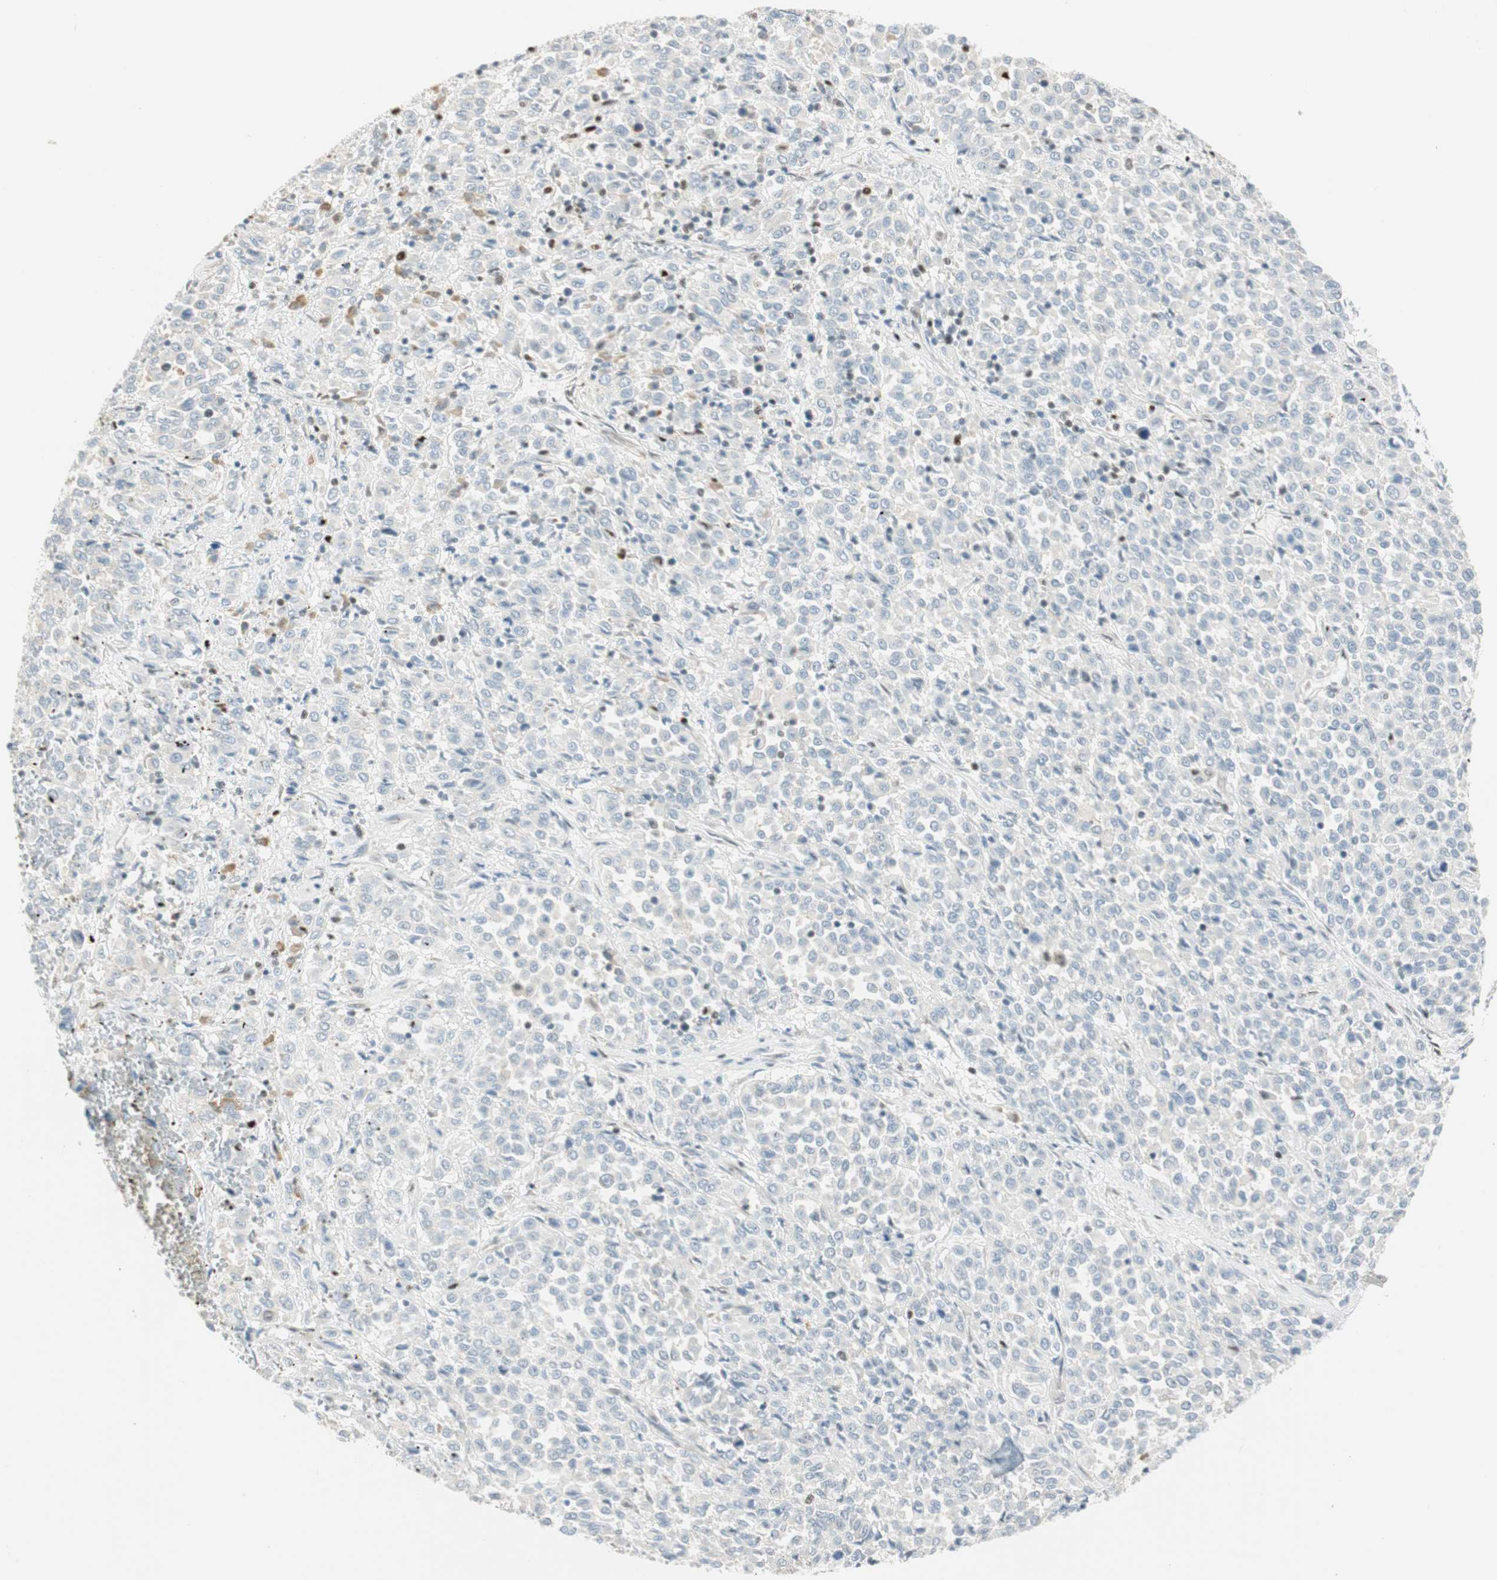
{"staining": {"intensity": "negative", "quantity": "none", "location": "none"}, "tissue": "melanoma", "cell_type": "Tumor cells", "image_type": "cancer", "snomed": [{"axis": "morphology", "description": "Malignant melanoma, Metastatic site"}, {"axis": "topography", "description": "Pancreas"}], "caption": "Immunohistochemistry micrograph of human malignant melanoma (metastatic site) stained for a protein (brown), which demonstrates no expression in tumor cells.", "gene": "MSX2", "patient": {"sex": "female", "age": 30}}